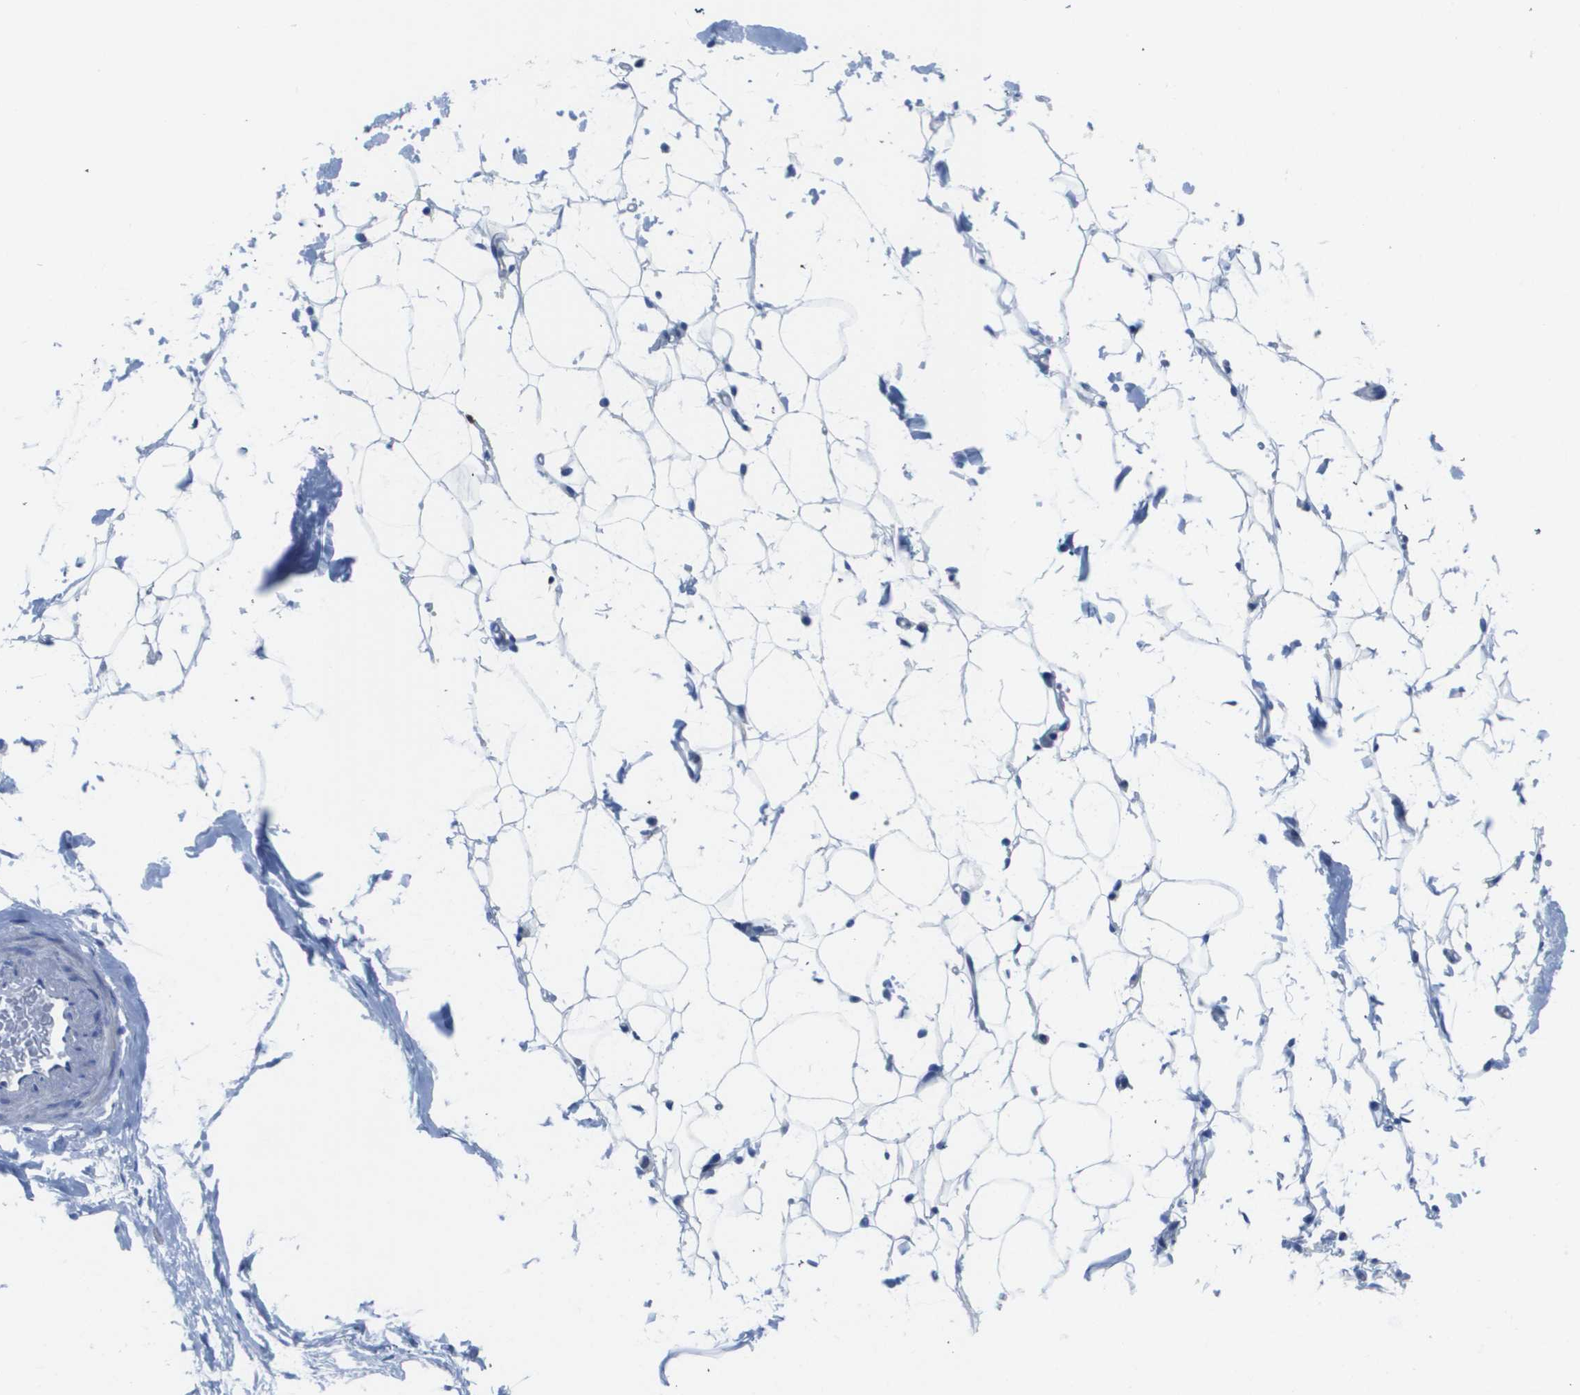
{"staining": {"intensity": "negative", "quantity": "none", "location": "none"}, "tissue": "adipose tissue", "cell_type": "Adipocytes", "image_type": "normal", "snomed": [{"axis": "morphology", "description": "Normal tissue, NOS"}, {"axis": "topography", "description": "Breast"}, {"axis": "topography", "description": "Soft tissue"}], "caption": "Immunohistochemistry micrograph of normal adipose tissue: adipose tissue stained with DAB (3,3'-diaminobenzidine) reveals no significant protein expression in adipocytes.", "gene": "MS4A1", "patient": {"sex": "female", "age": 75}}